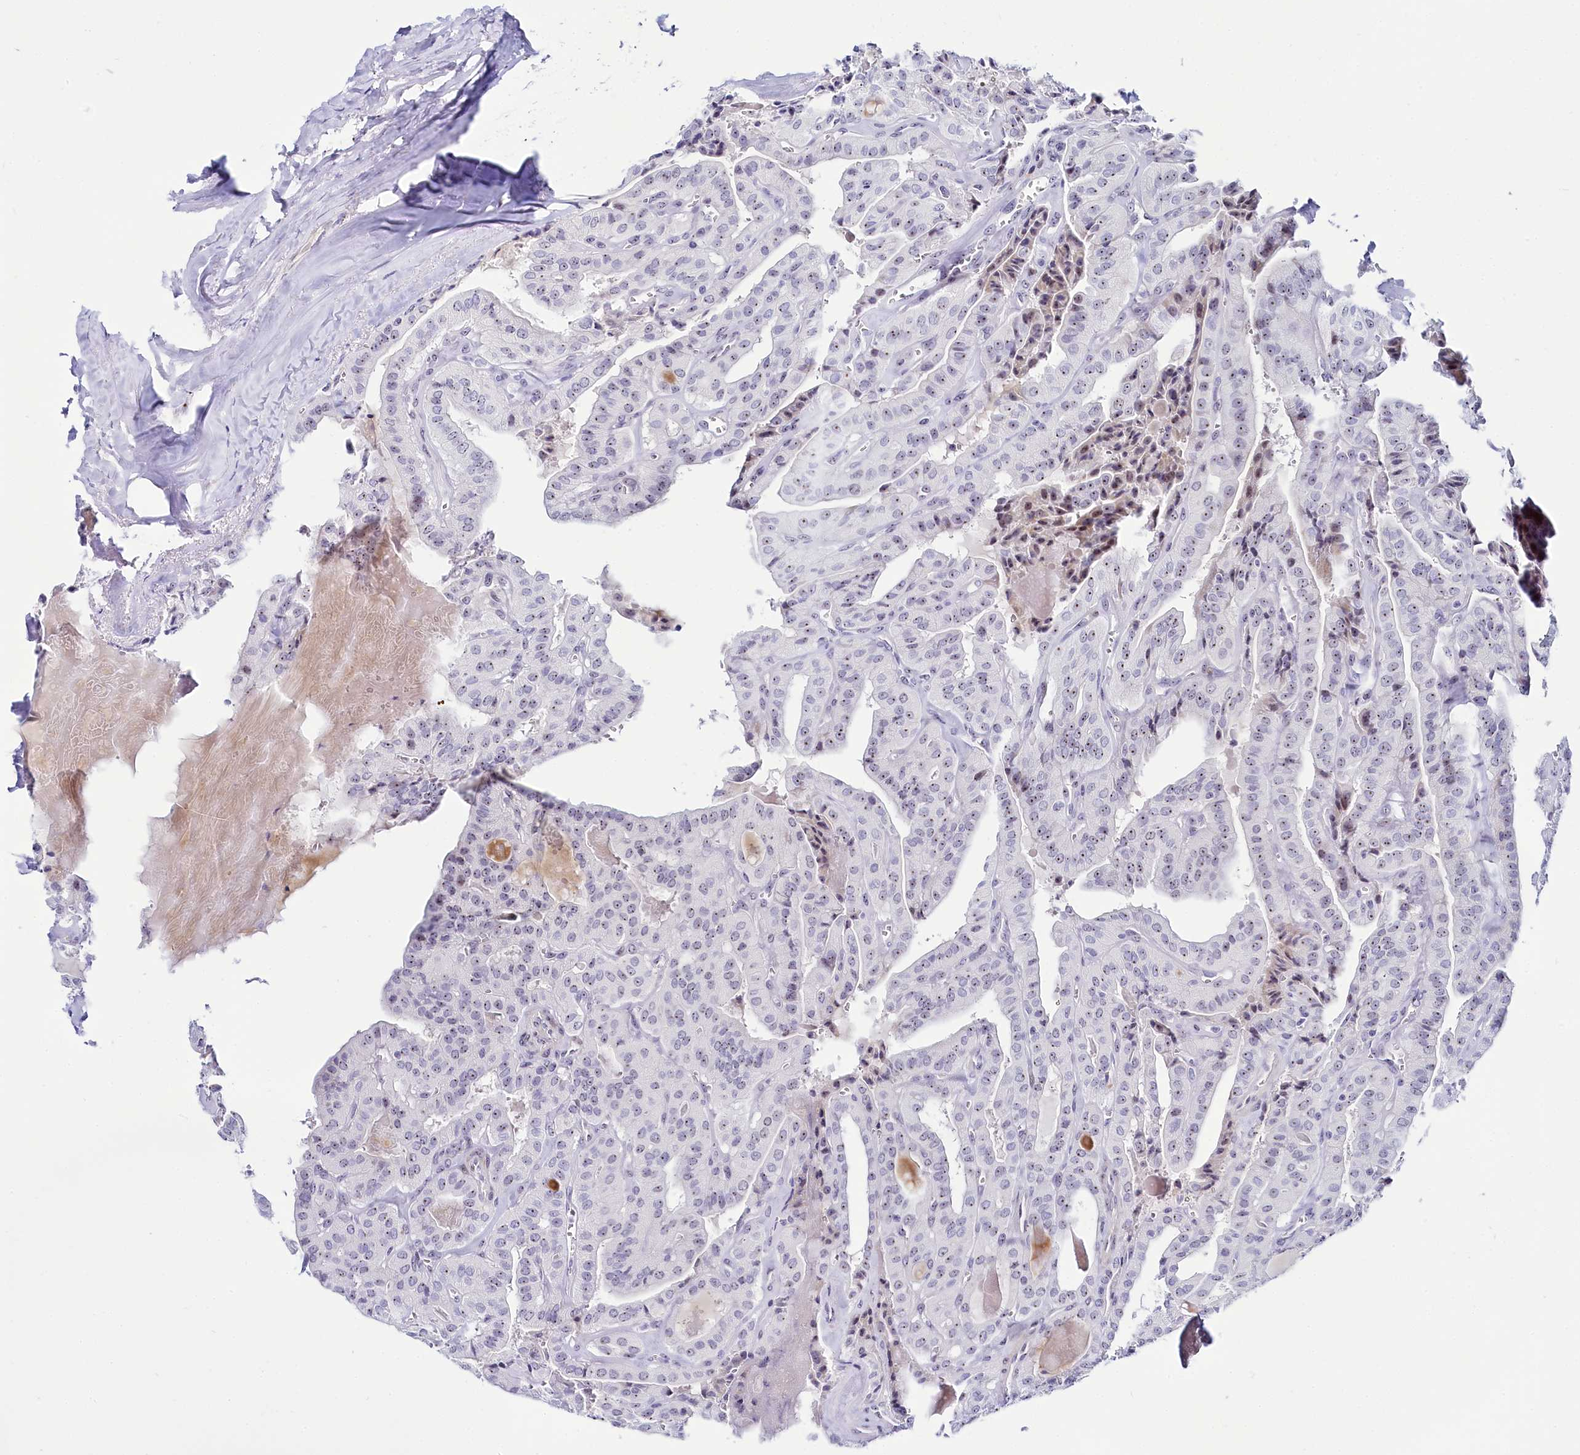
{"staining": {"intensity": "negative", "quantity": "none", "location": "none"}, "tissue": "thyroid cancer", "cell_type": "Tumor cells", "image_type": "cancer", "snomed": [{"axis": "morphology", "description": "Papillary adenocarcinoma, NOS"}, {"axis": "topography", "description": "Thyroid gland"}], "caption": "This is an IHC photomicrograph of human thyroid papillary adenocarcinoma. There is no expression in tumor cells.", "gene": "TCOF1", "patient": {"sex": "male", "age": 52}}